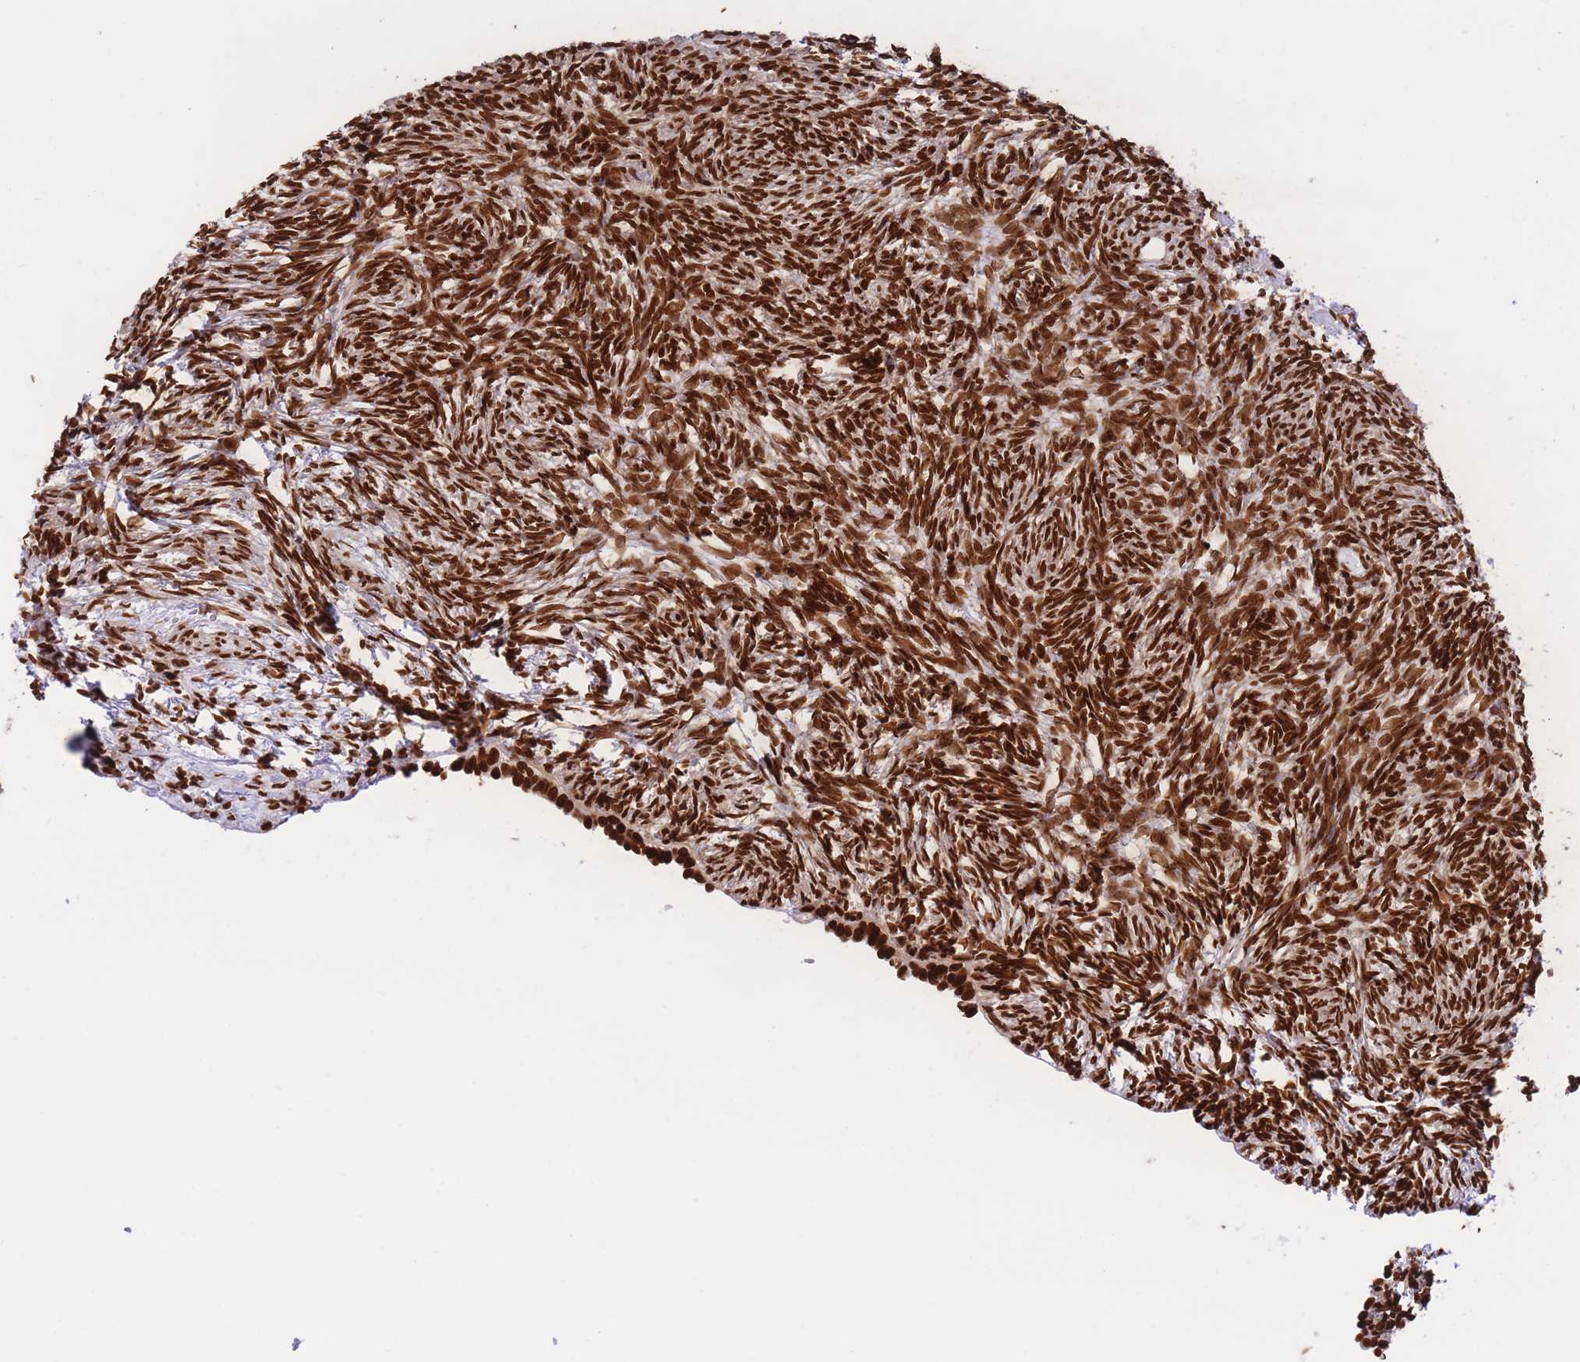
{"staining": {"intensity": "strong", "quantity": ">75%", "location": "nuclear"}, "tissue": "ovary", "cell_type": "Follicle cells", "image_type": "normal", "snomed": [{"axis": "morphology", "description": "Normal tissue, NOS"}, {"axis": "topography", "description": "Ovary"}], "caption": "An immunohistochemistry (IHC) image of unremarkable tissue is shown. Protein staining in brown highlights strong nuclear positivity in ovary within follicle cells. (DAB (3,3'-diaminobenzidine) IHC with brightfield microscopy, high magnification).", "gene": "H2BC10", "patient": {"sex": "female", "age": 51}}